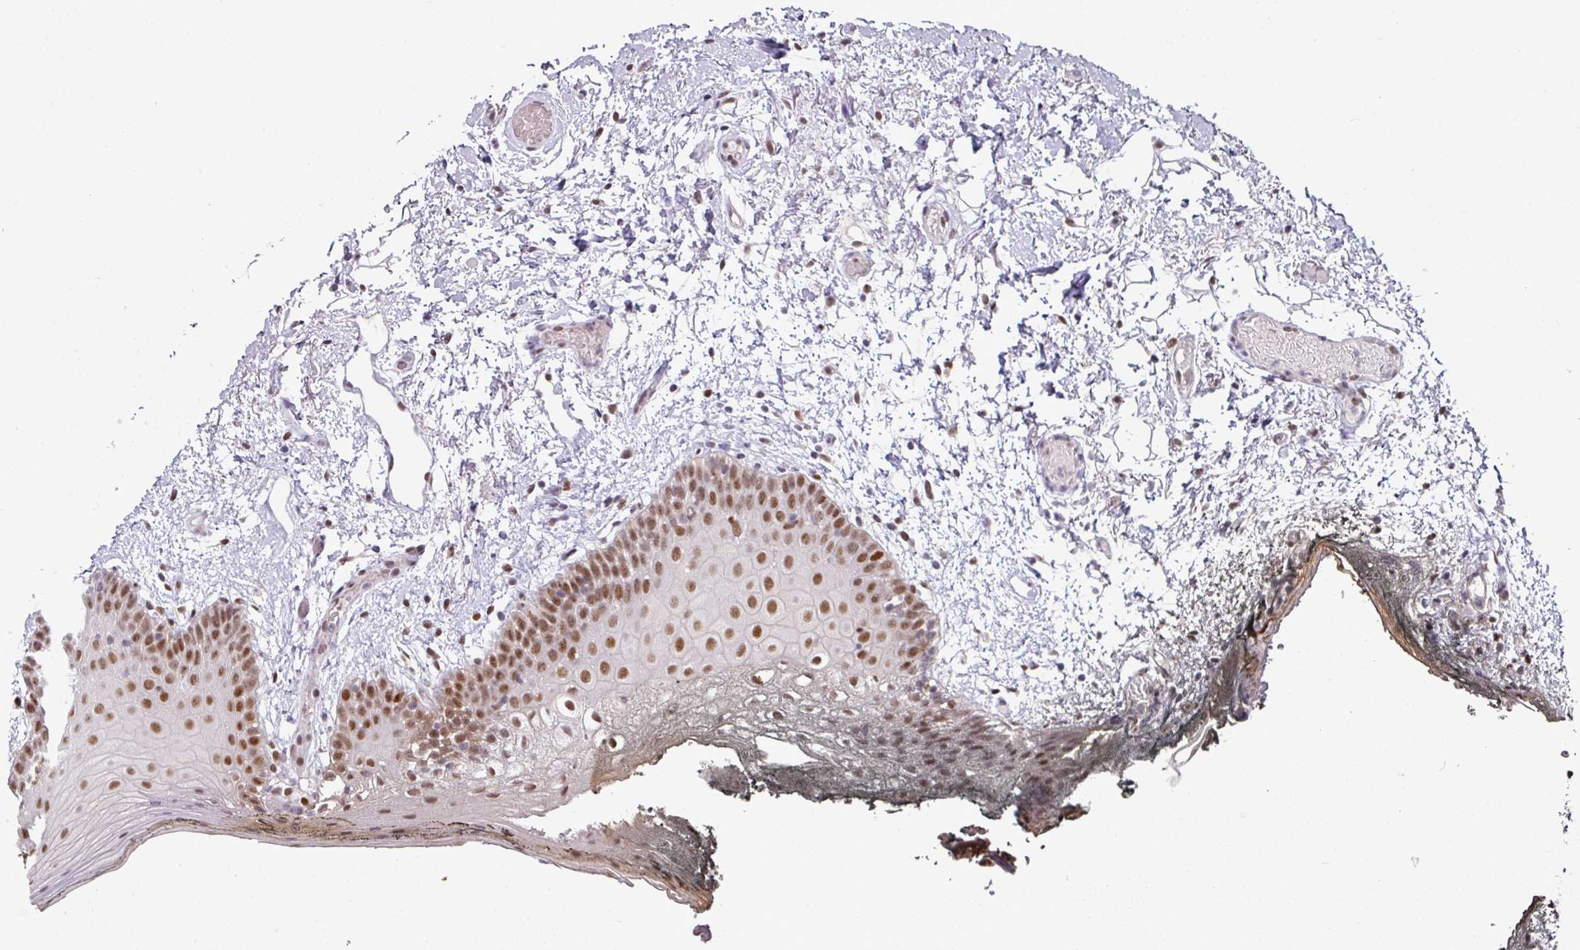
{"staining": {"intensity": "moderate", "quantity": ">75%", "location": "nuclear"}, "tissue": "oral mucosa", "cell_type": "Squamous epithelial cells", "image_type": "normal", "snomed": [{"axis": "morphology", "description": "Normal tissue, NOS"}, {"axis": "morphology", "description": "Squamous cell carcinoma, NOS"}, {"axis": "topography", "description": "Oral tissue"}, {"axis": "topography", "description": "Head-Neck"}], "caption": "Immunohistochemical staining of normal human oral mucosa displays moderate nuclear protein positivity in about >75% of squamous epithelial cells.", "gene": "ENSG00000283782", "patient": {"sex": "female", "age": 81}}